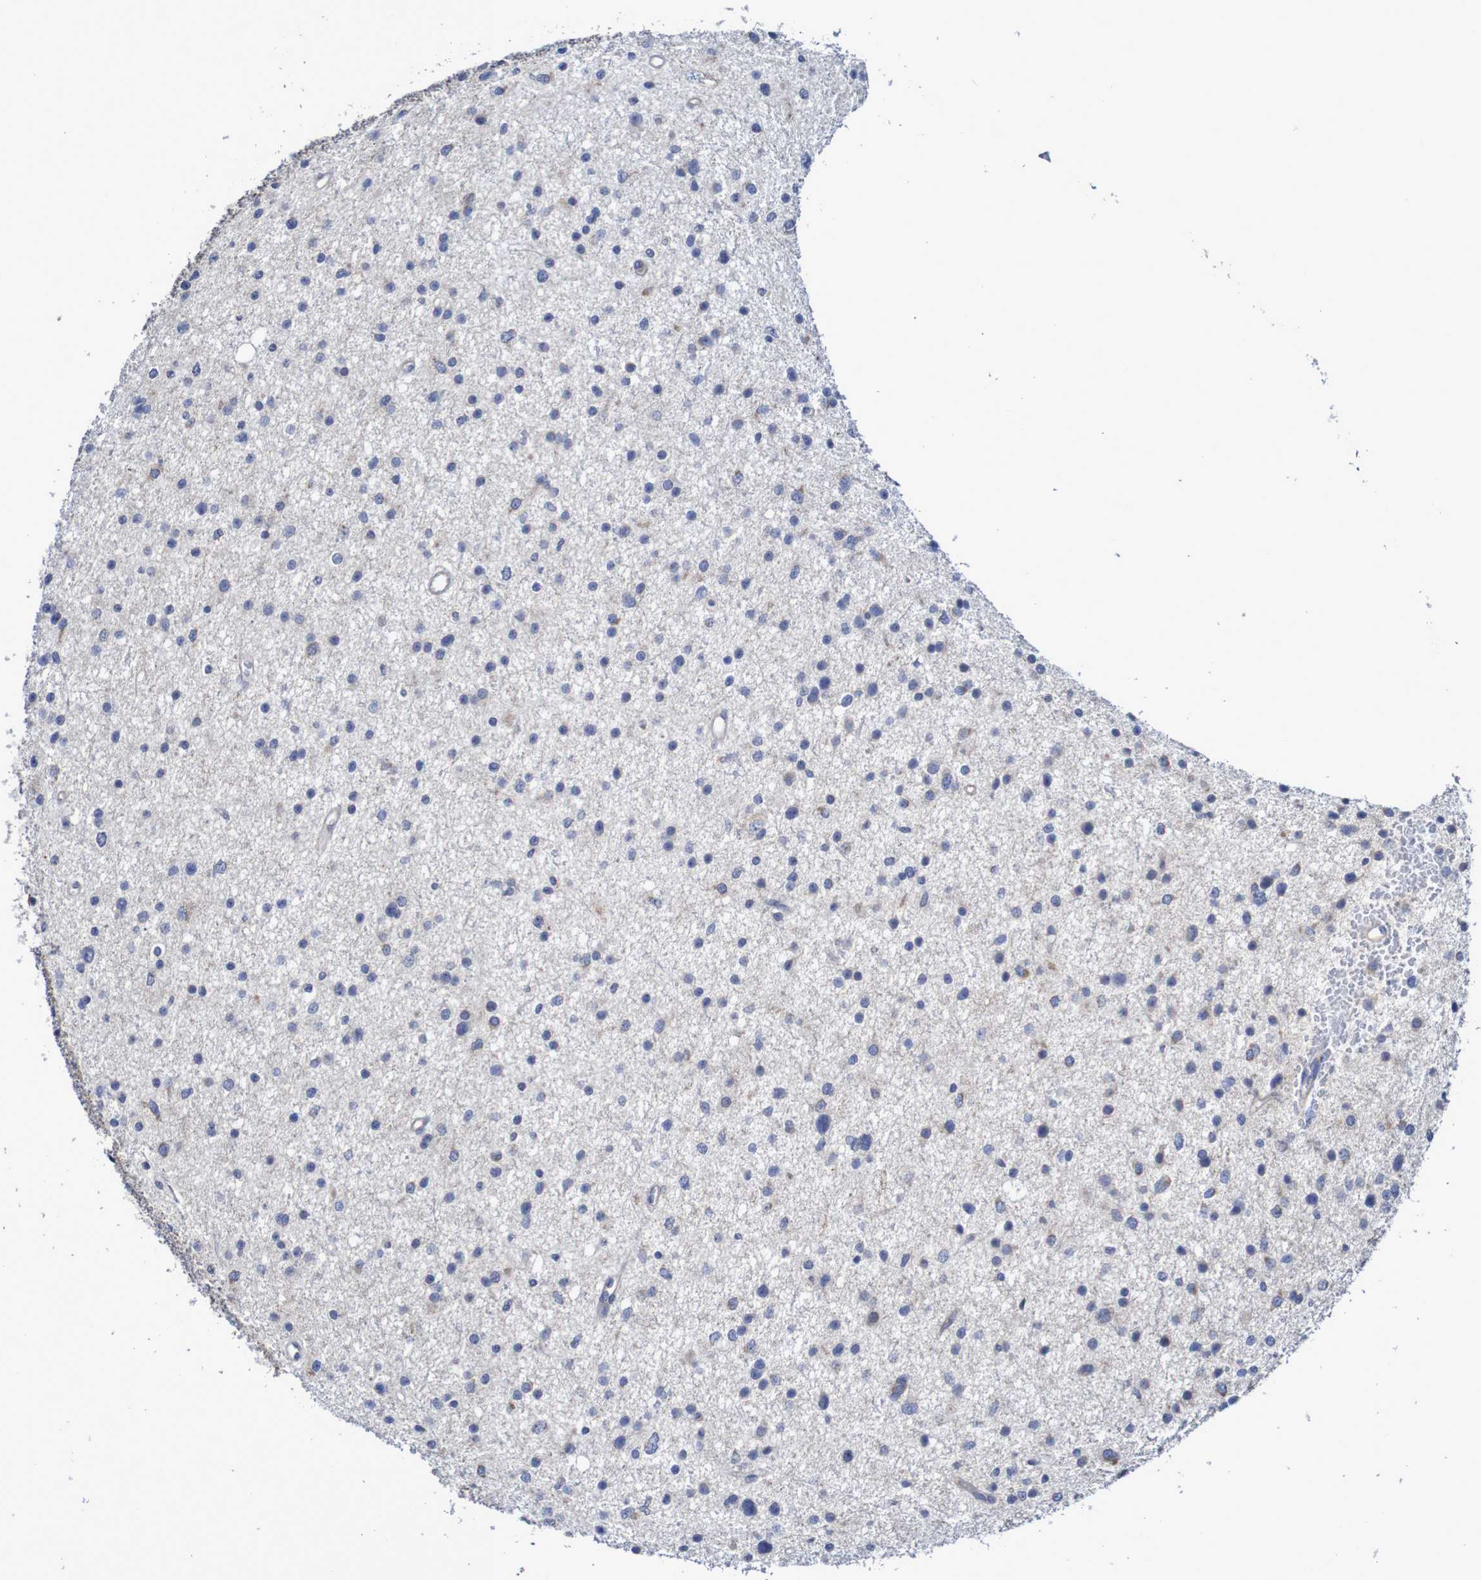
{"staining": {"intensity": "negative", "quantity": "none", "location": "none"}, "tissue": "glioma", "cell_type": "Tumor cells", "image_type": "cancer", "snomed": [{"axis": "morphology", "description": "Glioma, malignant, Low grade"}, {"axis": "topography", "description": "Brain"}], "caption": "This micrograph is of malignant low-grade glioma stained with IHC to label a protein in brown with the nuclei are counter-stained blue. There is no staining in tumor cells.", "gene": "PARP4", "patient": {"sex": "female", "age": 37}}